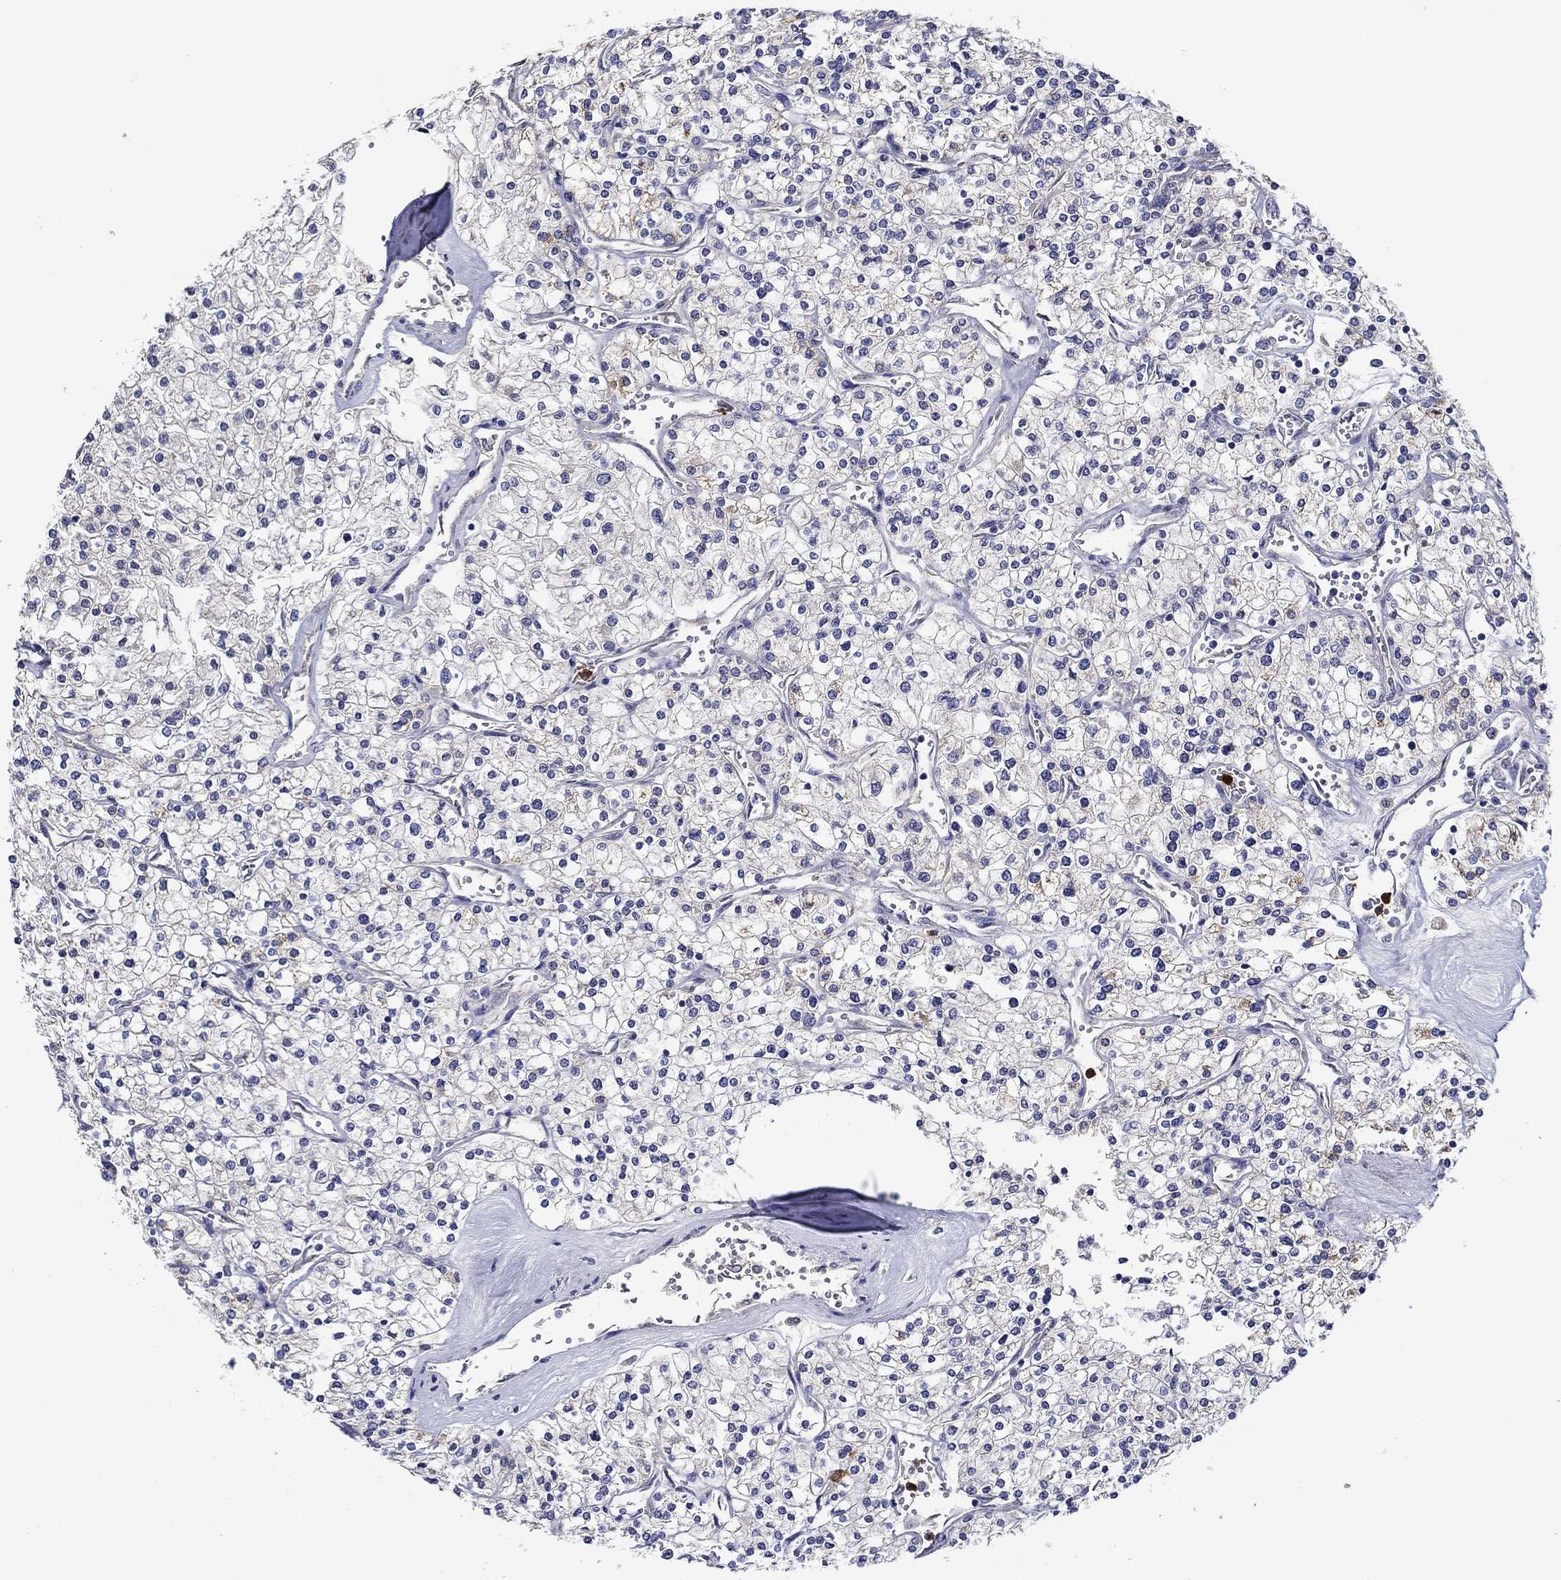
{"staining": {"intensity": "negative", "quantity": "none", "location": "none"}, "tissue": "renal cancer", "cell_type": "Tumor cells", "image_type": "cancer", "snomed": [{"axis": "morphology", "description": "Adenocarcinoma, NOS"}, {"axis": "topography", "description": "Kidney"}], "caption": "IHC photomicrograph of neoplastic tissue: human renal adenocarcinoma stained with DAB demonstrates no significant protein positivity in tumor cells.", "gene": "CHIT1", "patient": {"sex": "male", "age": 80}}